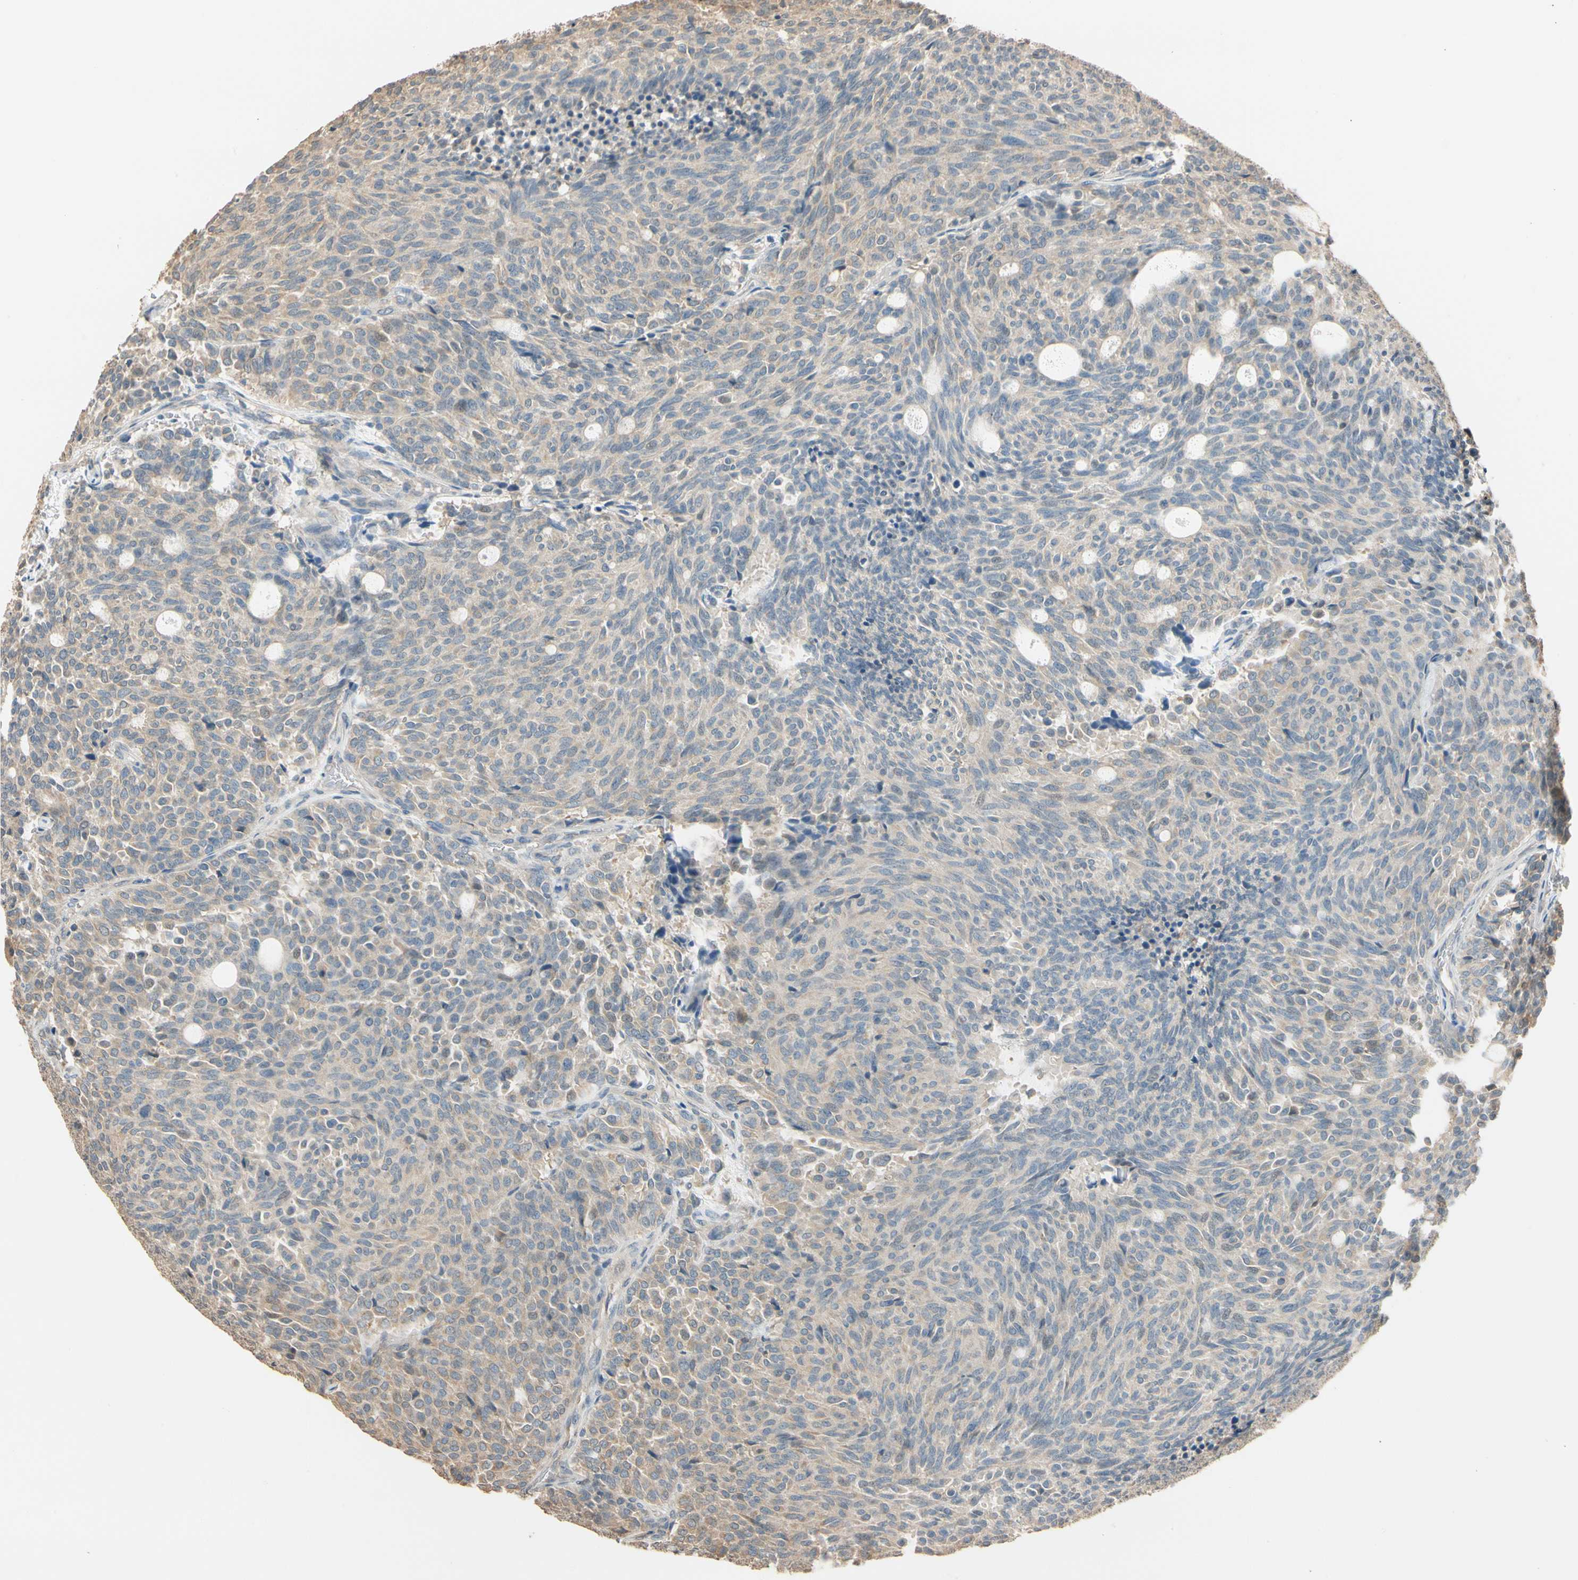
{"staining": {"intensity": "weak", "quantity": ">75%", "location": "cytoplasmic/membranous"}, "tissue": "carcinoid", "cell_type": "Tumor cells", "image_type": "cancer", "snomed": [{"axis": "morphology", "description": "Carcinoid, malignant, NOS"}, {"axis": "topography", "description": "Pancreas"}], "caption": "Tumor cells exhibit weak cytoplasmic/membranous staining in approximately >75% of cells in malignant carcinoid. The staining is performed using DAB brown chromogen to label protein expression. The nuclei are counter-stained blue using hematoxylin.", "gene": "MAP3K7", "patient": {"sex": "female", "age": 54}}